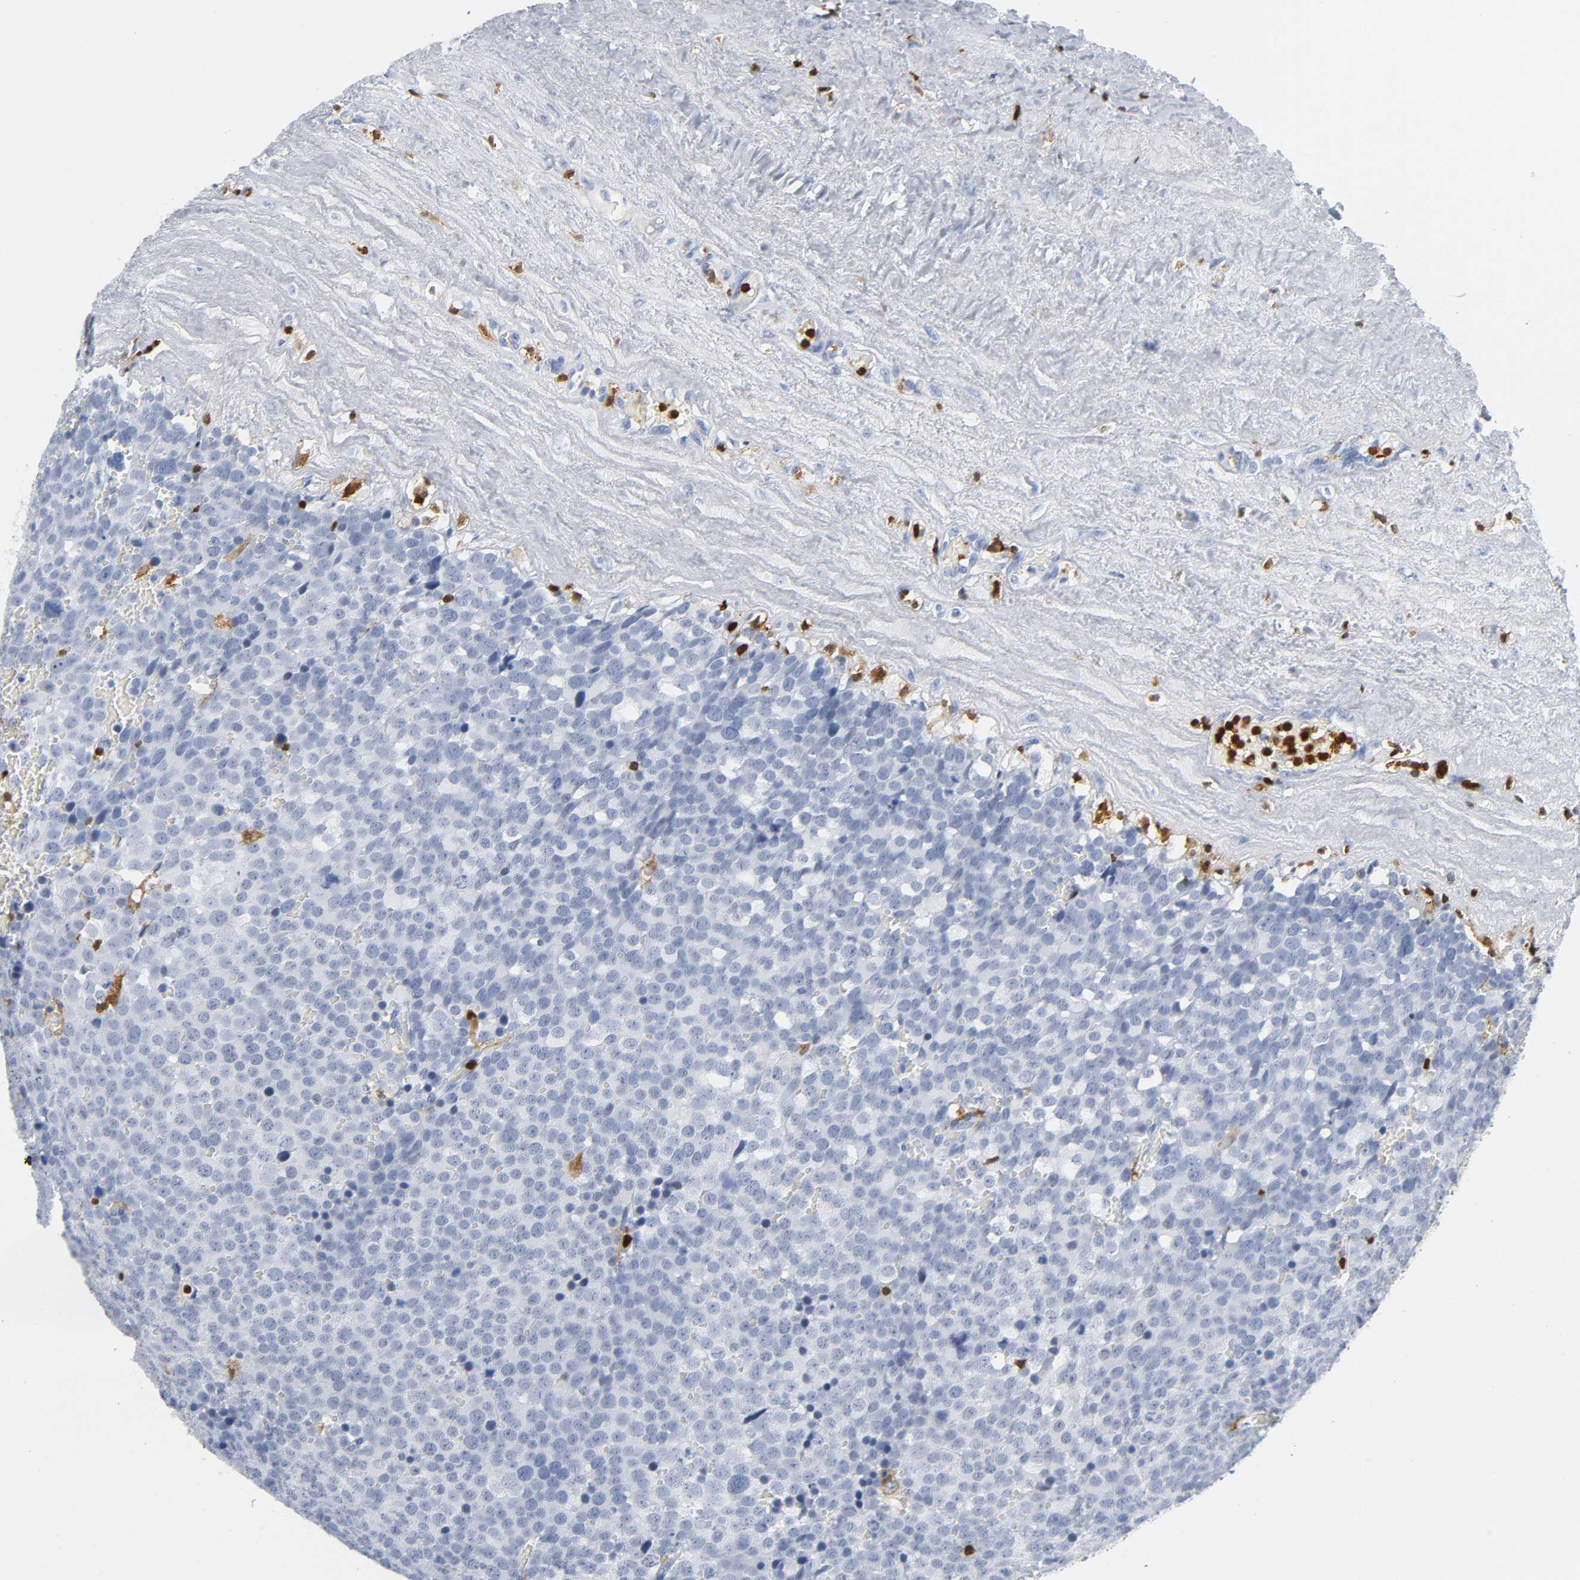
{"staining": {"intensity": "negative", "quantity": "none", "location": "none"}, "tissue": "testis cancer", "cell_type": "Tumor cells", "image_type": "cancer", "snomed": [{"axis": "morphology", "description": "Seminoma, NOS"}, {"axis": "topography", "description": "Testis"}], "caption": "This is a image of immunohistochemistry (IHC) staining of testis seminoma, which shows no expression in tumor cells.", "gene": "DOK2", "patient": {"sex": "male", "age": 71}}